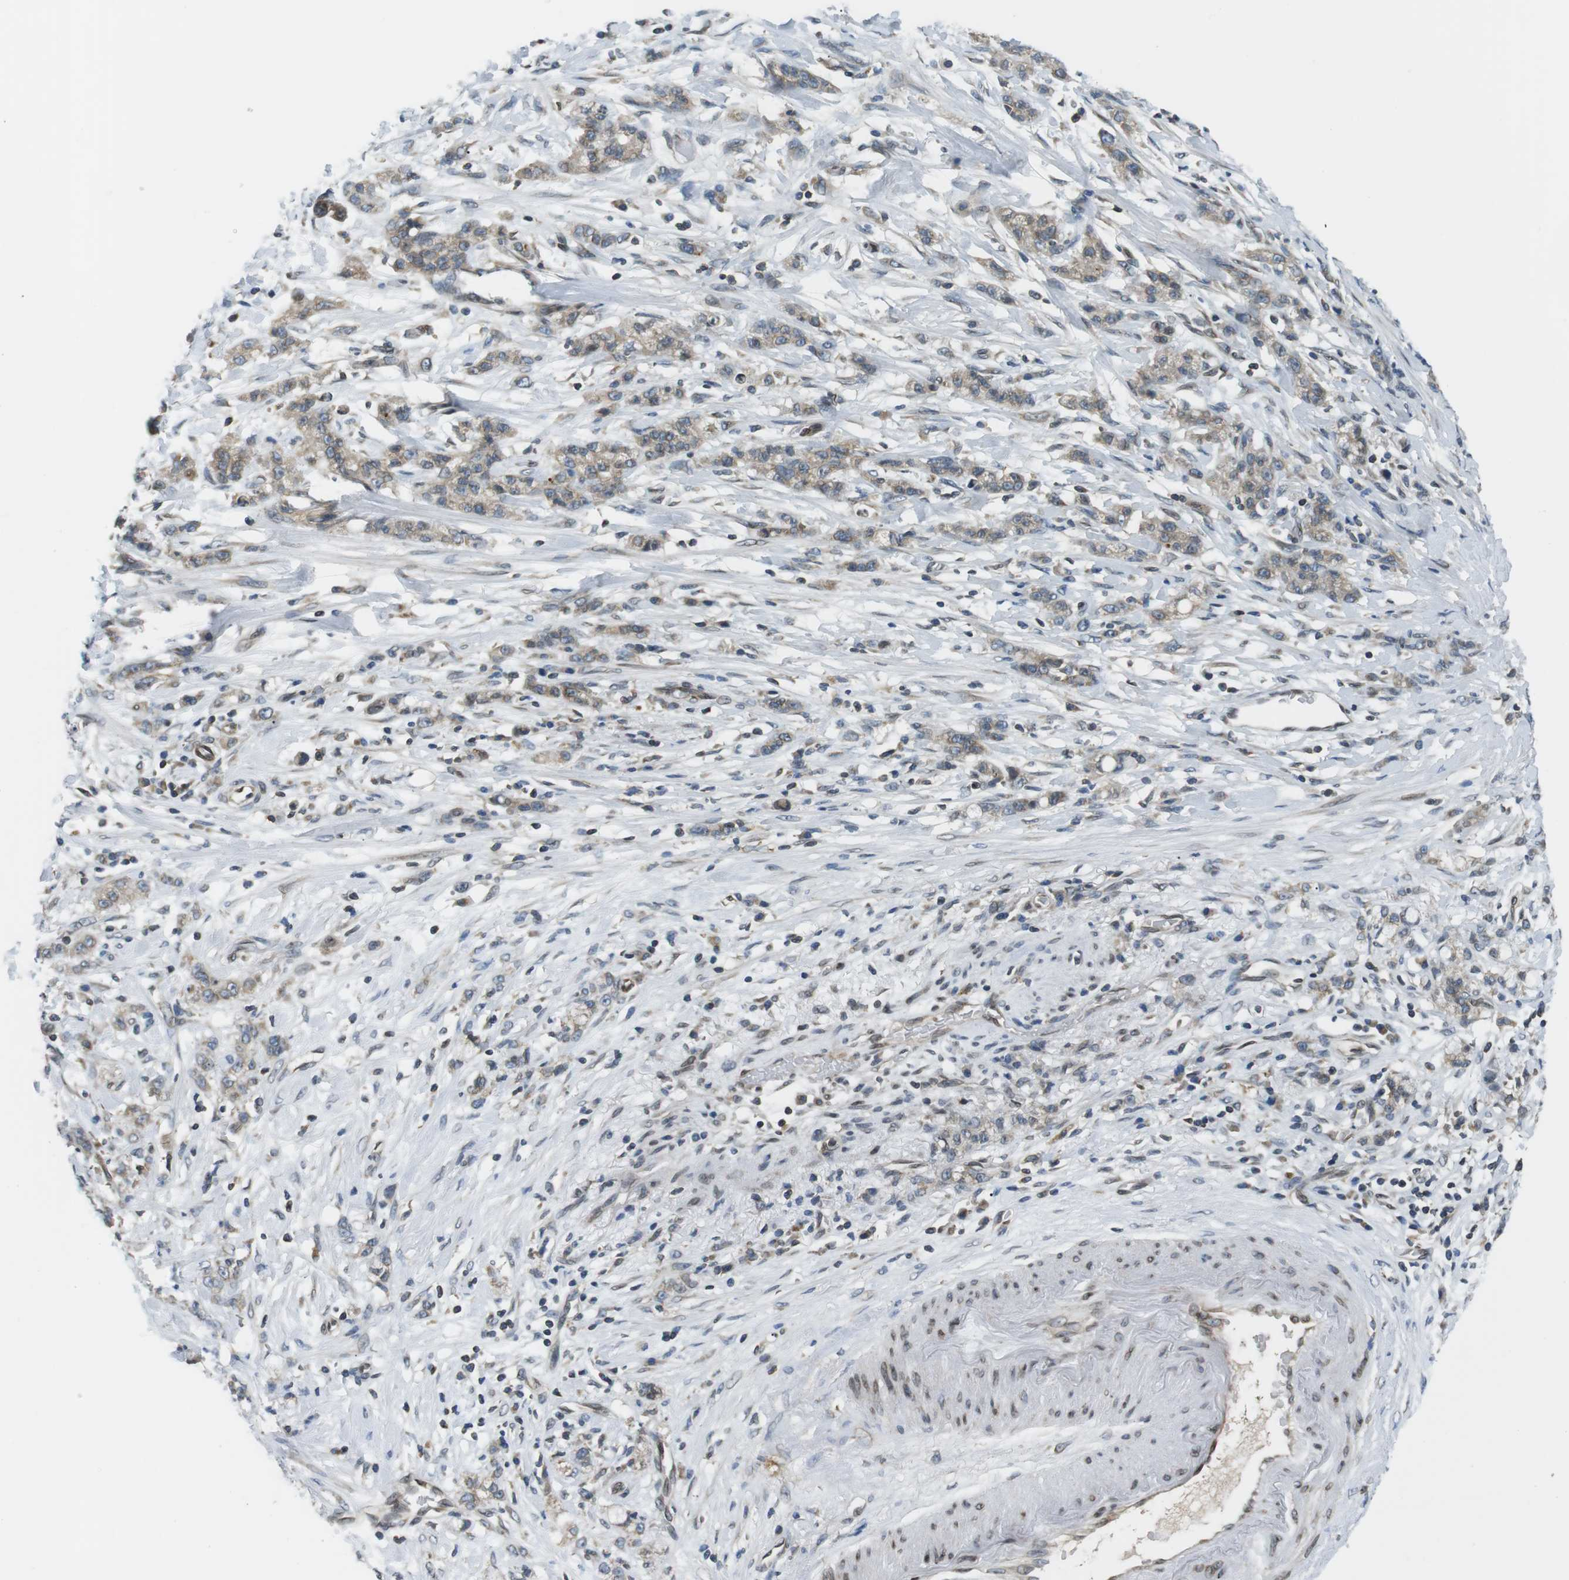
{"staining": {"intensity": "weak", "quantity": ">75%", "location": "cytoplasmic/membranous"}, "tissue": "stomach cancer", "cell_type": "Tumor cells", "image_type": "cancer", "snomed": [{"axis": "morphology", "description": "Adenocarcinoma, NOS"}, {"axis": "topography", "description": "Stomach, lower"}], "caption": "Weak cytoplasmic/membranous staining is present in about >75% of tumor cells in stomach adenocarcinoma.", "gene": "TMX4", "patient": {"sex": "male", "age": 88}}